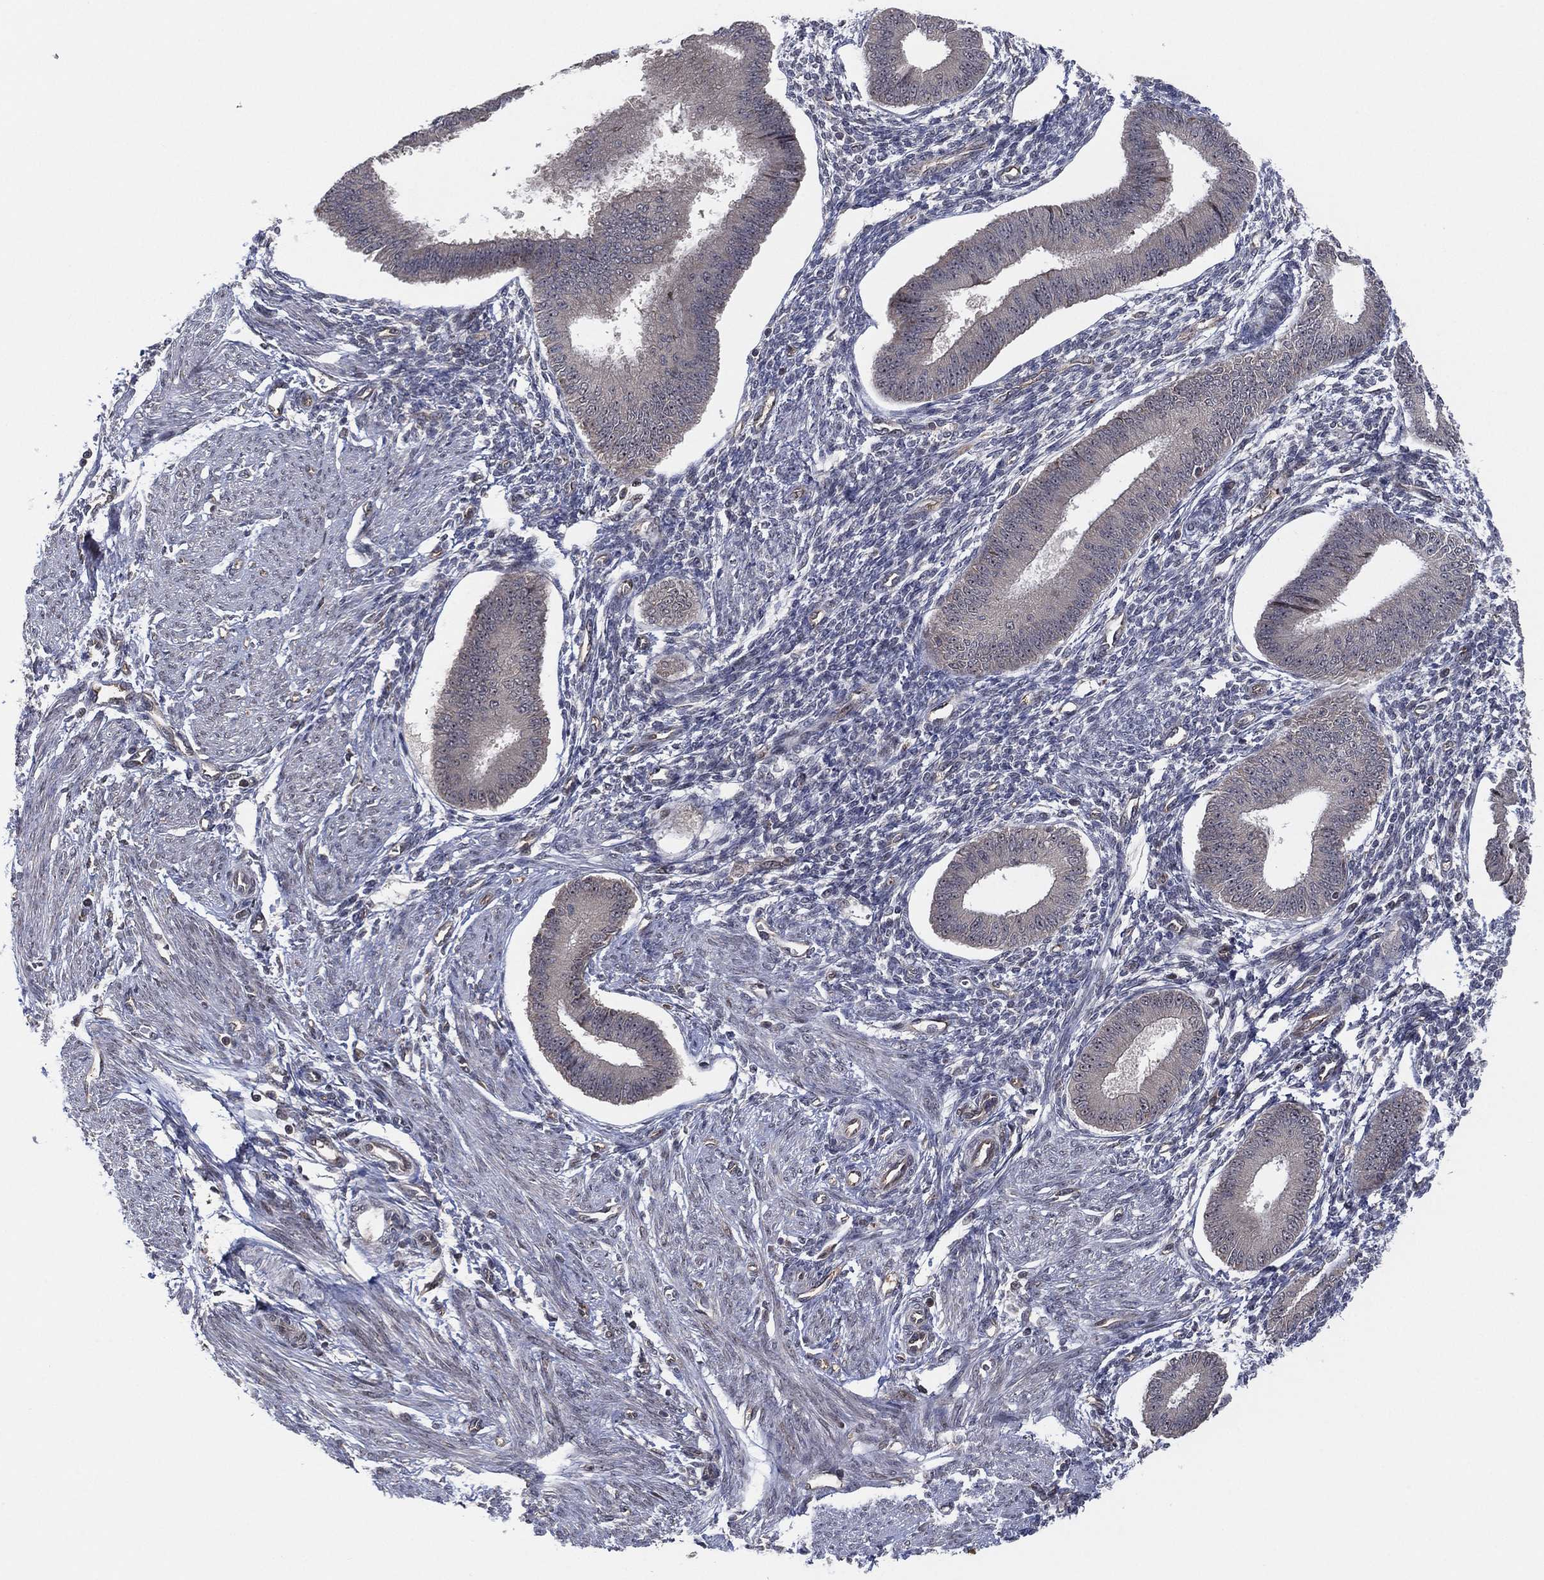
{"staining": {"intensity": "negative", "quantity": "none", "location": "none"}, "tissue": "endometrium", "cell_type": "Cells in endometrial stroma", "image_type": "normal", "snomed": [{"axis": "morphology", "description": "Normal tissue, NOS"}, {"axis": "topography", "description": "Endometrium"}], "caption": "Cells in endometrial stroma show no significant protein staining in normal endometrium.", "gene": "TMCO1", "patient": {"sex": "female", "age": 39}}